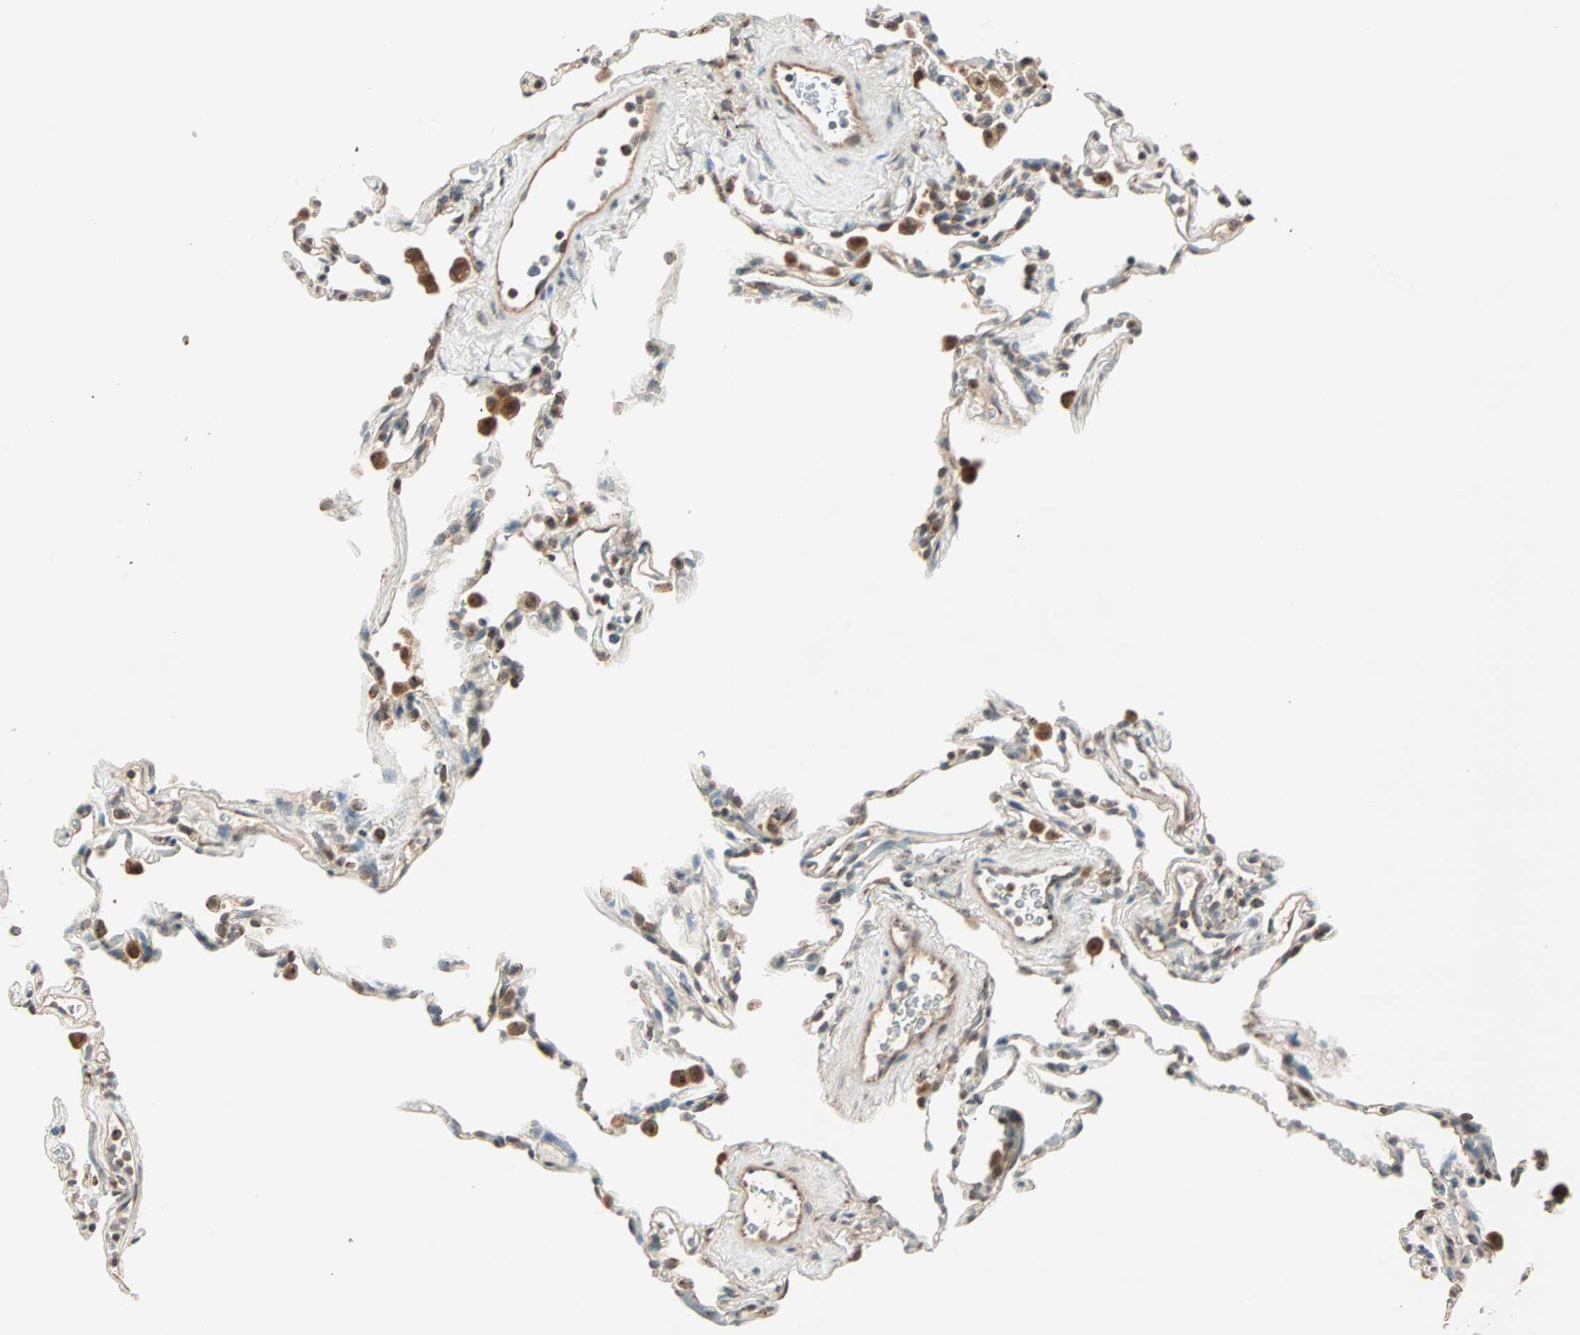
{"staining": {"intensity": "negative", "quantity": "none", "location": "none"}, "tissue": "lung", "cell_type": "Alveolar cells", "image_type": "normal", "snomed": [{"axis": "morphology", "description": "Normal tissue, NOS"}, {"axis": "topography", "description": "Lung"}], "caption": "A histopathology image of lung stained for a protein demonstrates no brown staining in alveolar cells.", "gene": "PRDM2", "patient": {"sex": "male", "age": 59}}